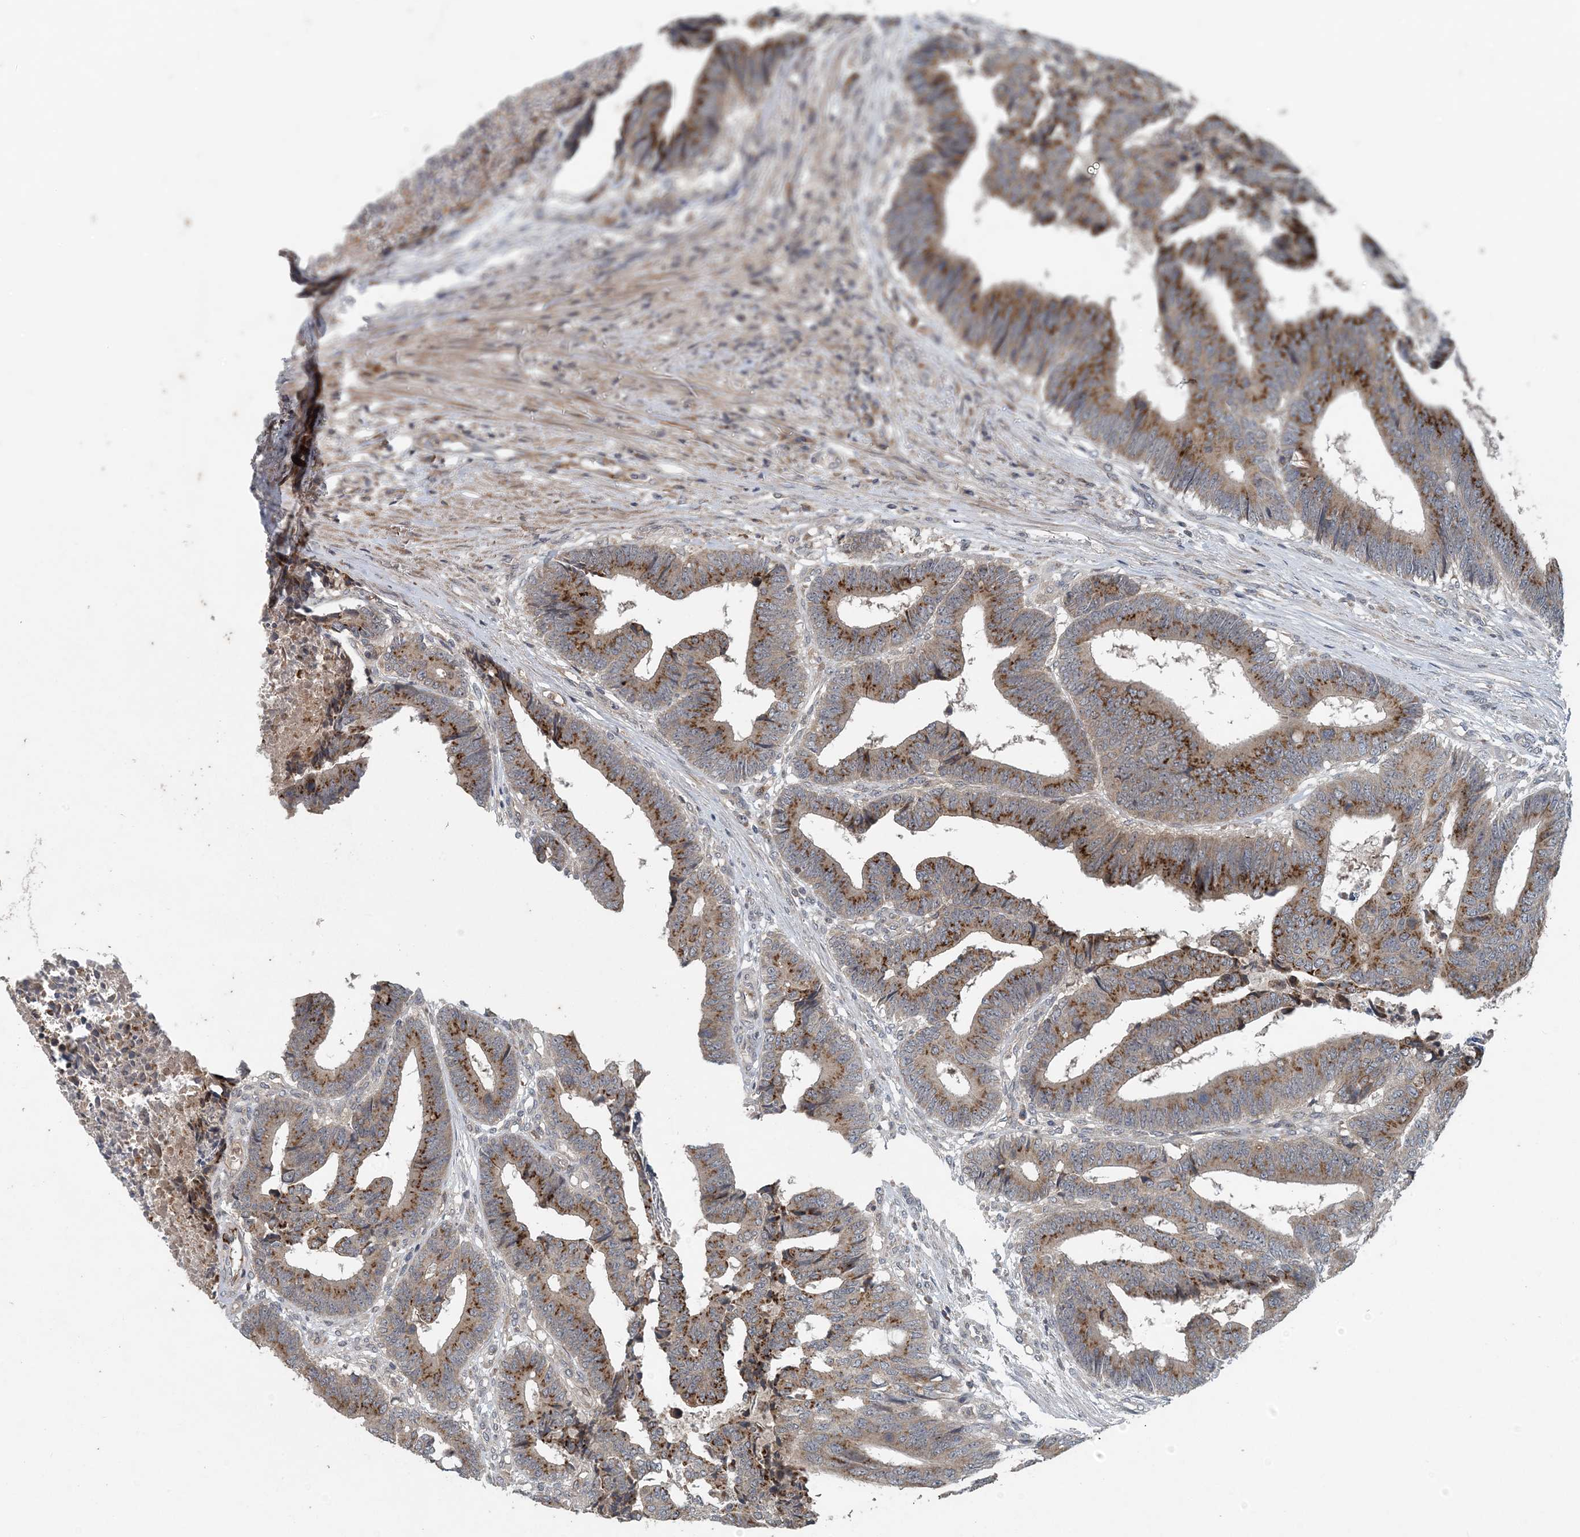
{"staining": {"intensity": "moderate", "quantity": ">75%", "location": "cytoplasmic/membranous"}, "tissue": "colorectal cancer", "cell_type": "Tumor cells", "image_type": "cancer", "snomed": [{"axis": "morphology", "description": "Adenocarcinoma, NOS"}, {"axis": "topography", "description": "Rectum"}], "caption": "The histopathology image displays a brown stain indicating the presence of a protein in the cytoplasmic/membranous of tumor cells in colorectal cancer.", "gene": "MYO9B", "patient": {"sex": "male", "age": 84}}